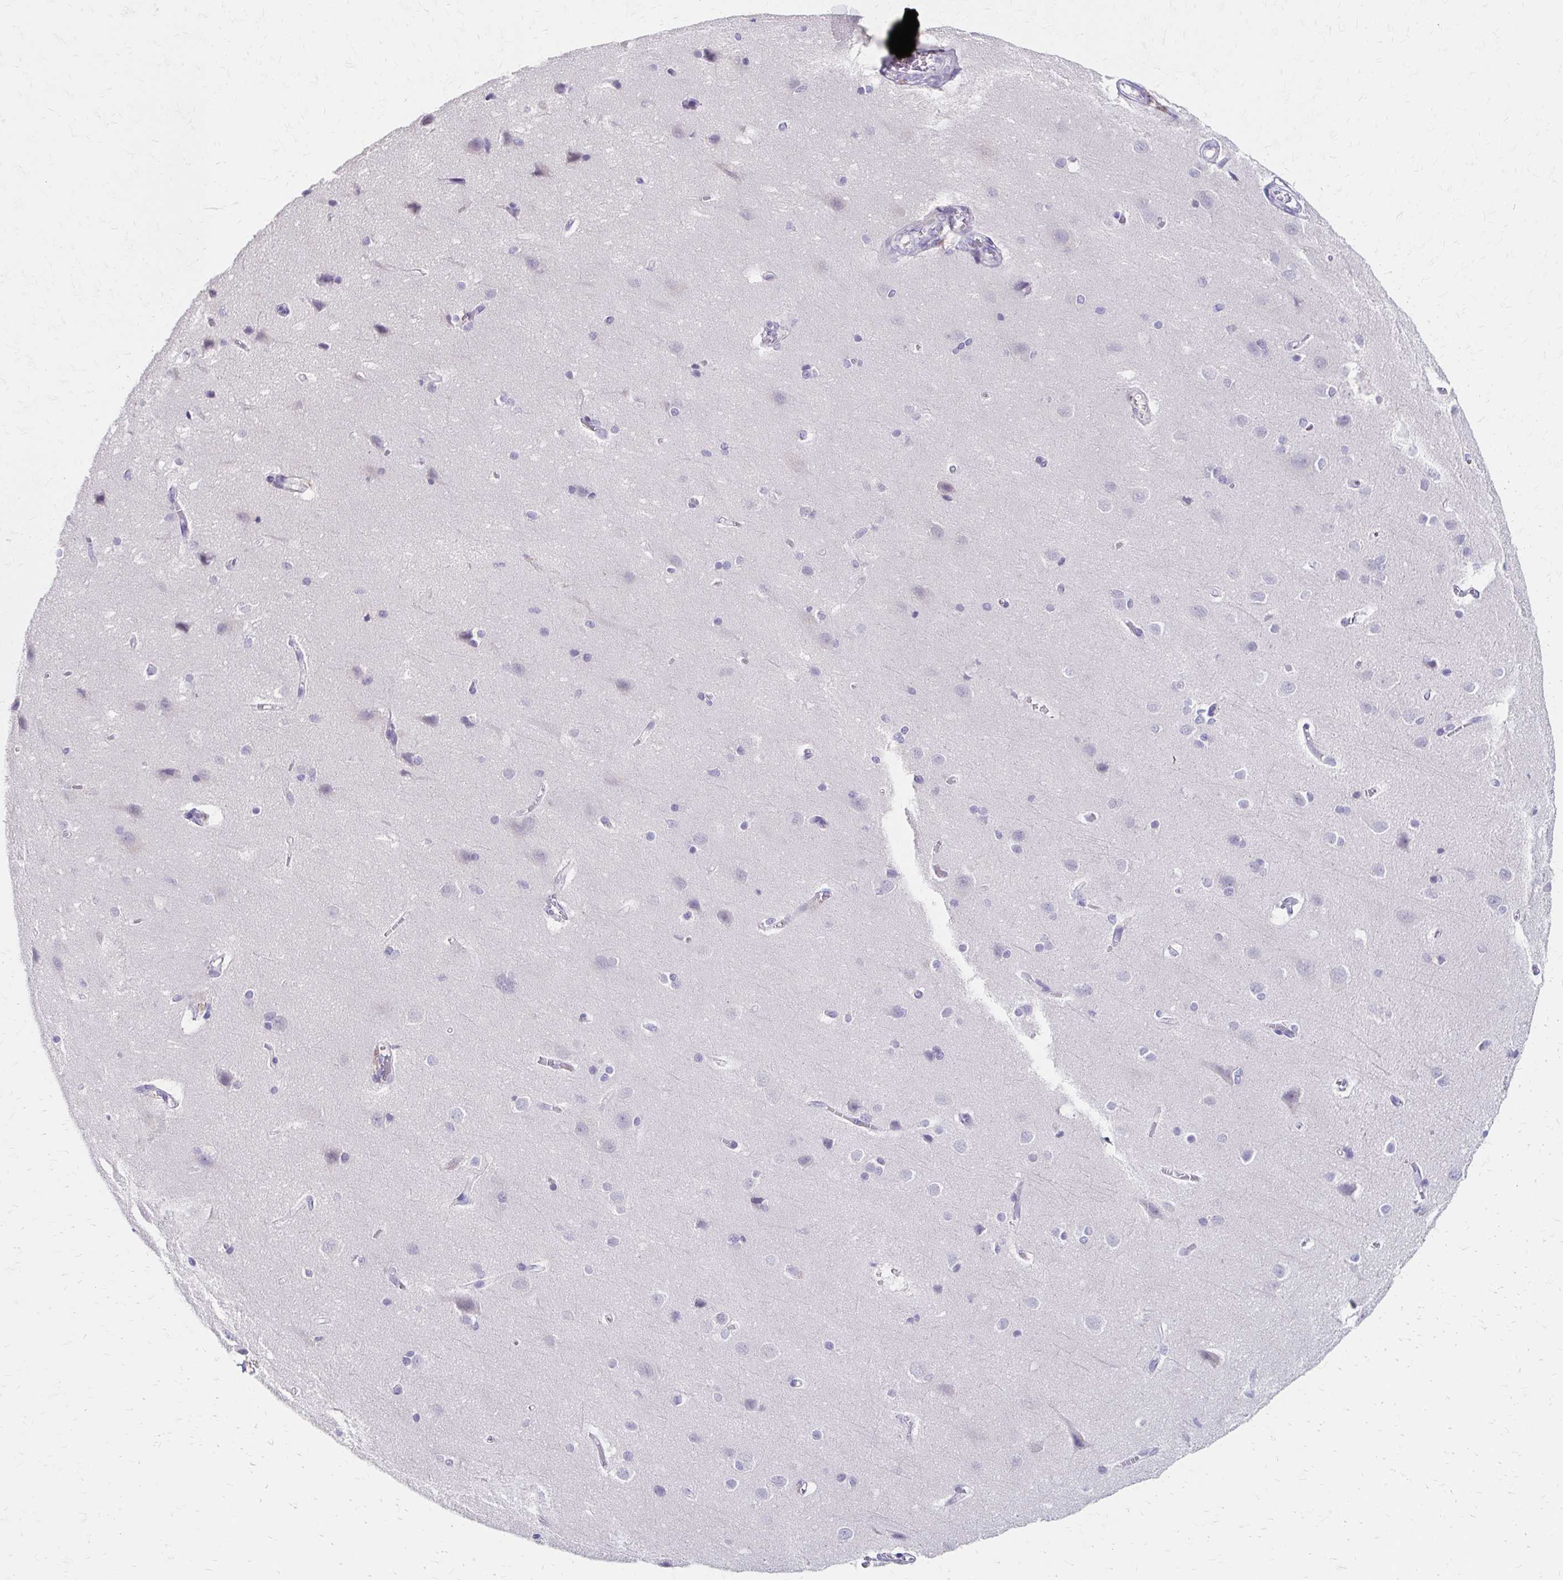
{"staining": {"intensity": "negative", "quantity": "none", "location": "none"}, "tissue": "cerebral cortex", "cell_type": "Endothelial cells", "image_type": "normal", "snomed": [{"axis": "morphology", "description": "Normal tissue, NOS"}, {"axis": "topography", "description": "Cerebral cortex"}], "caption": "Immunohistochemistry photomicrograph of normal cerebral cortex: cerebral cortex stained with DAB reveals no significant protein staining in endothelial cells. Nuclei are stained in blue.", "gene": "AZGP1", "patient": {"sex": "male", "age": 37}}